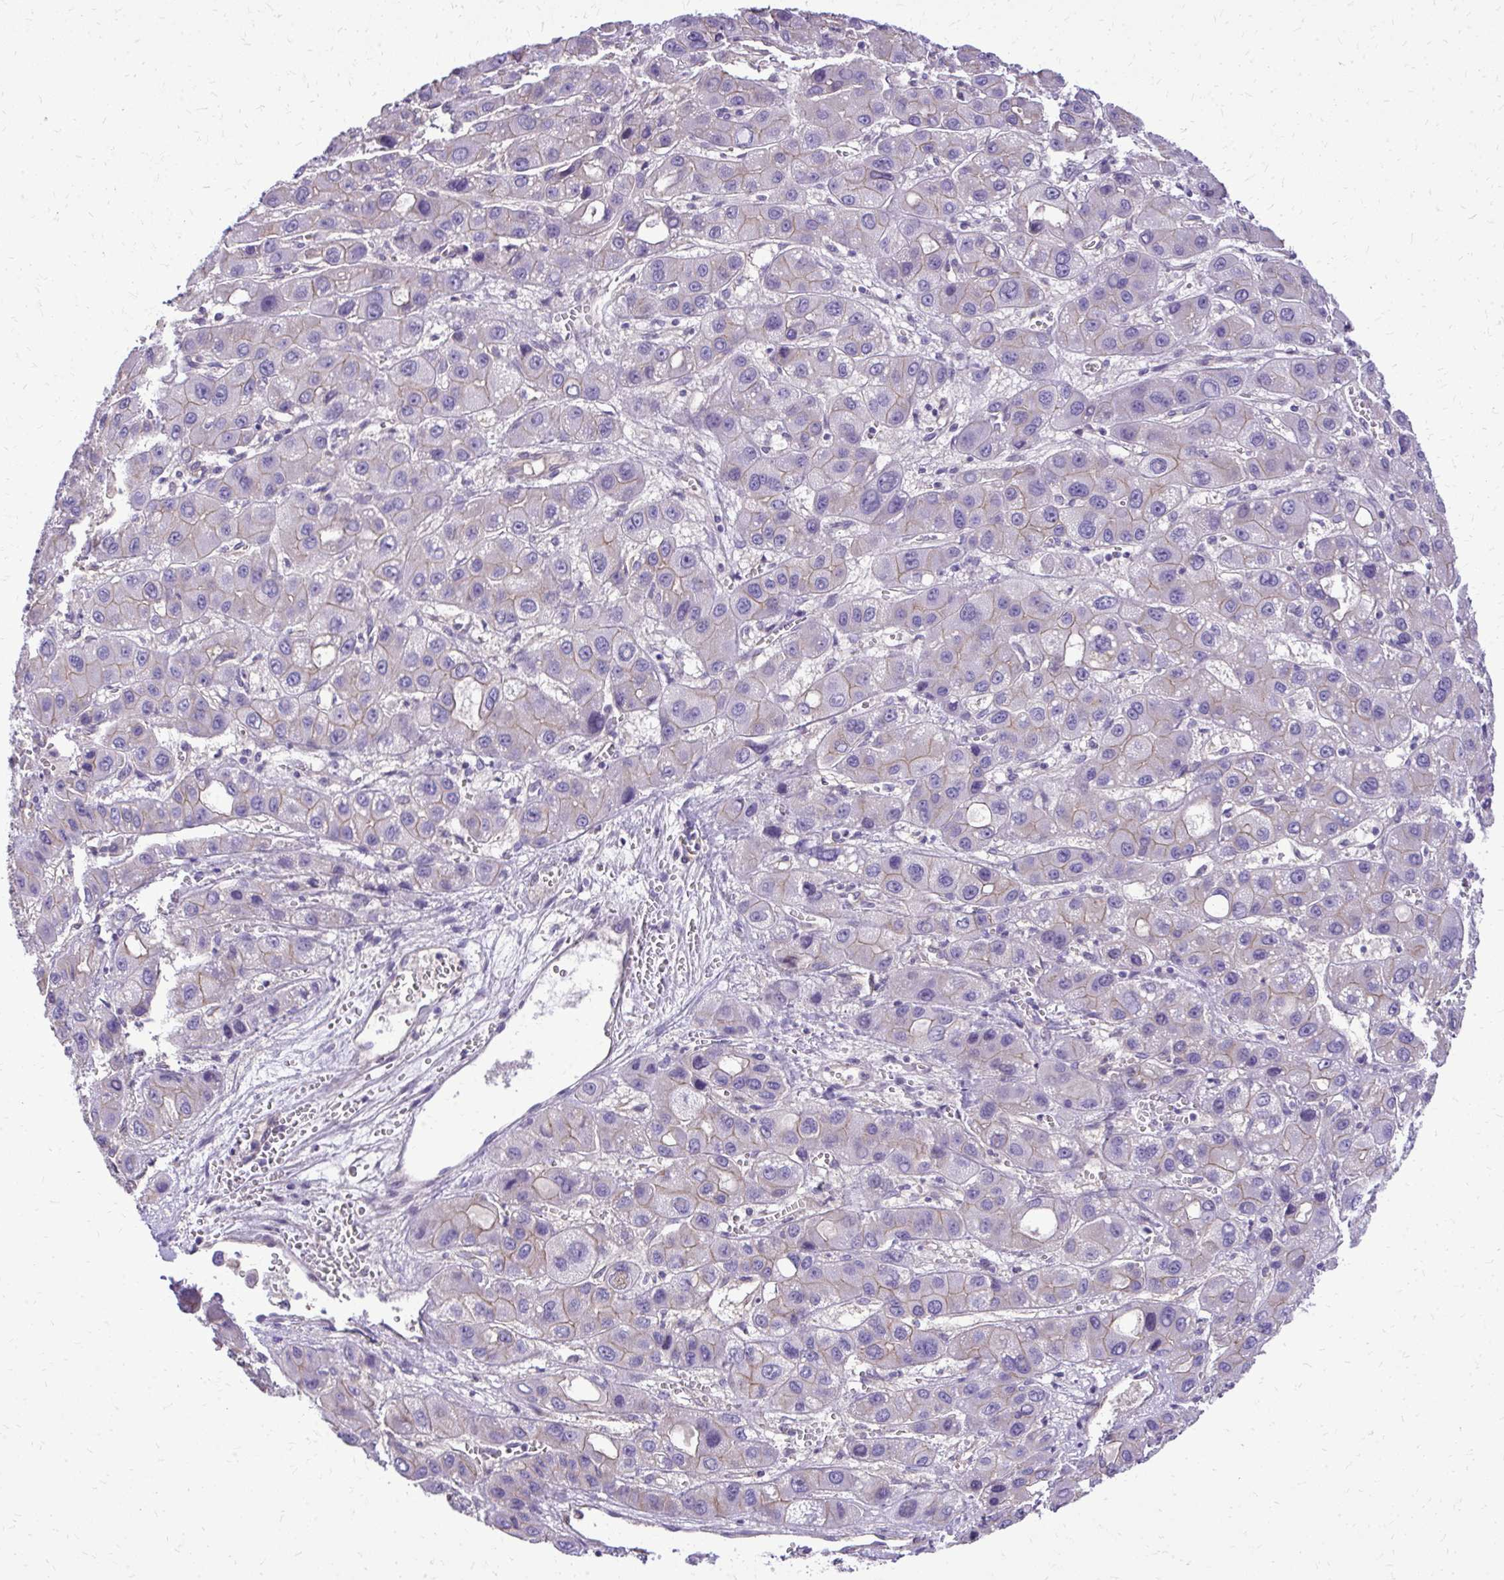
{"staining": {"intensity": "weak", "quantity": "25%-75%", "location": "cytoplasmic/membranous"}, "tissue": "liver cancer", "cell_type": "Tumor cells", "image_type": "cancer", "snomed": [{"axis": "morphology", "description": "Carcinoma, Hepatocellular, NOS"}, {"axis": "topography", "description": "Liver"}], "caption": "Weak cytoplasmic/membranous protein positivity is present in about 25%-75% of tumor cells in hepatocellular carcinoma (liver). (DAB IHC, brown staining for protein, blue staining for nuclei).", "gene": "RUNDC3B", "patient": {"sex": "male", "age": 55}}